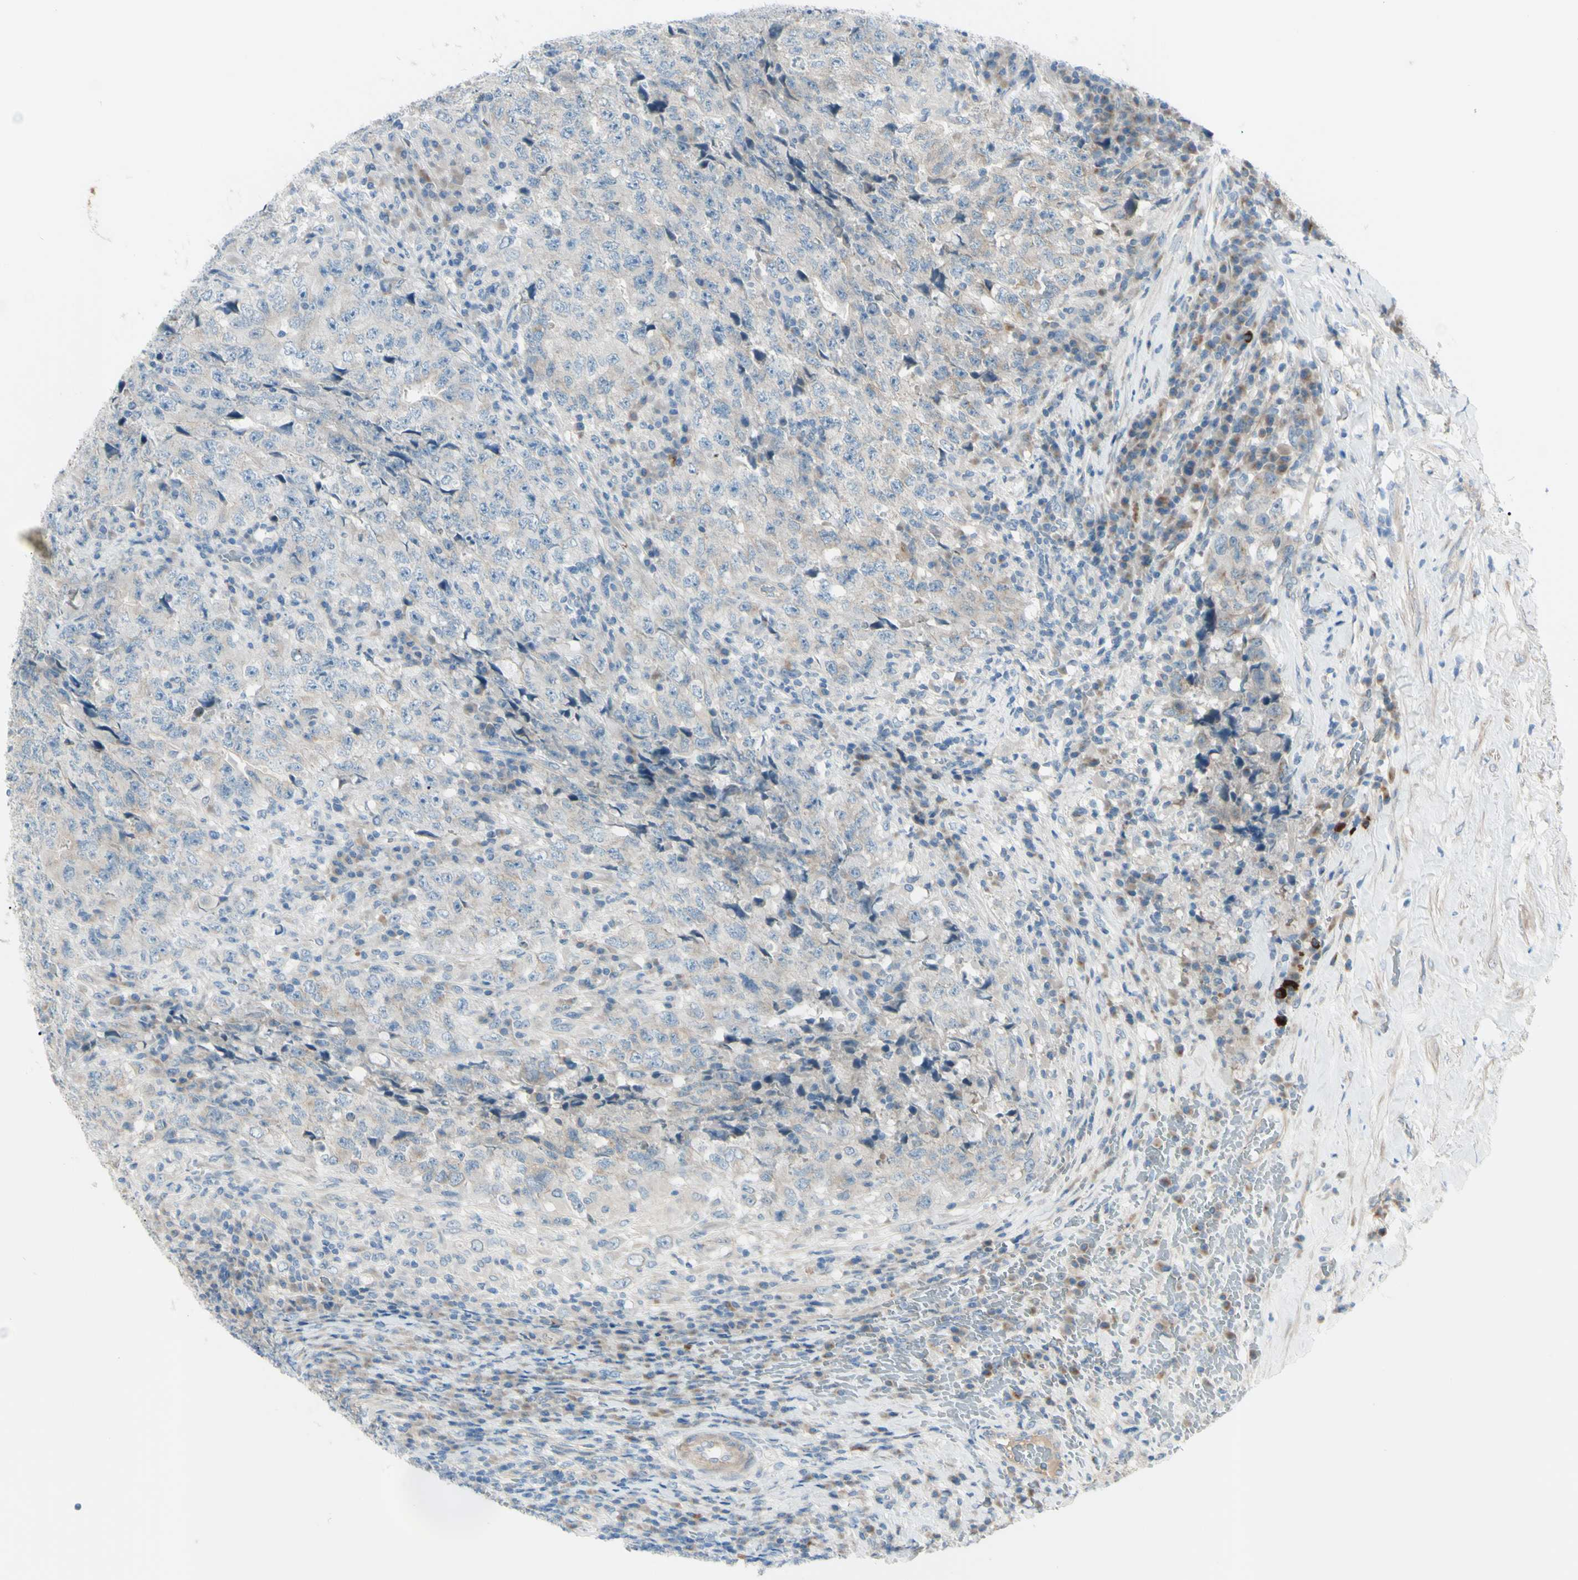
{"staining": {"intensity": "weak", "quantity": "25%-75%", "location": "cytoplasmic/membranous"}, "tissue": "testis cancer", "cell_type": "Tumor cells", "image_type": "cancer", "snomed": [{"axis": "morphology", "description": "Necrosis, NOS"}, {"axis": "morphology", "description": "Carcinoma, Embryonal, NOS"}, {"axis": "topography", "description": "Testis"}], "caption": "A low amount of weak cytoplasmic/membranous staining is identified in about 25%-75% of tumor cells in testis cancer (embryonal carcinoma) tissue.", "gene": "LRRK1", "patient": {"sex": "male", "age": 19}}